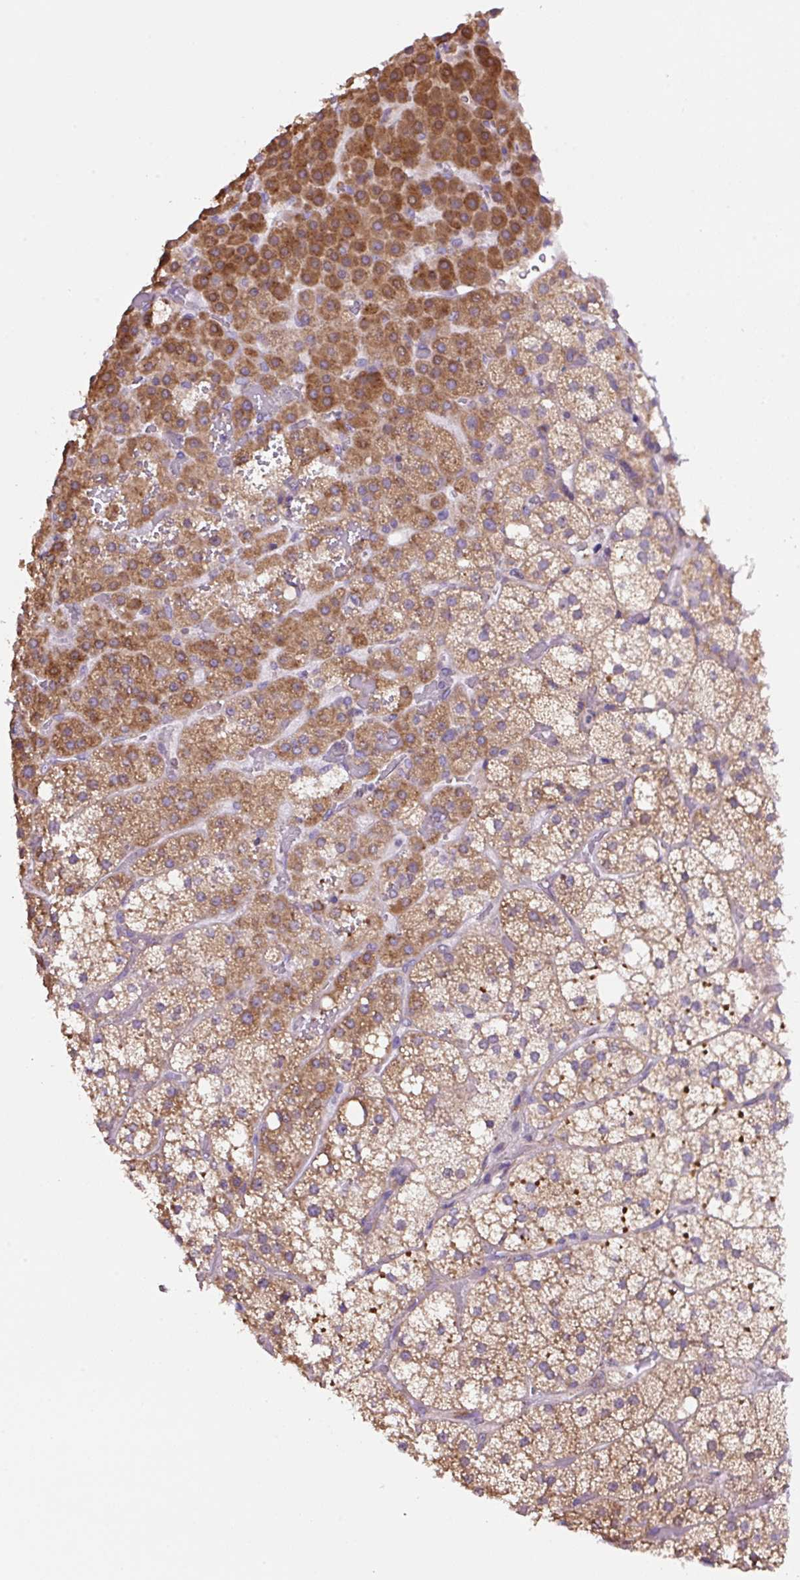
{"staining": {"intensity": "moderate", "quantity": ">75%", "location": "cytoplasmic/membranous"}, "tissue": "adrenal gland", "cell_type": "Glandular cells", "image_type": "normal", "snomed": [{"axis": "morphology", "description": "Normal tissue, NOS"}, {"axis": "topography", "description": "Adrenal gland"}], "caption": "A brown stain highlights moderate cytoplasmic/membranous positivity of a protein in glandular cells of normal human adrenal gland.", "gene": "RPS23", "patient": {"sex": "male", "age": 53}}